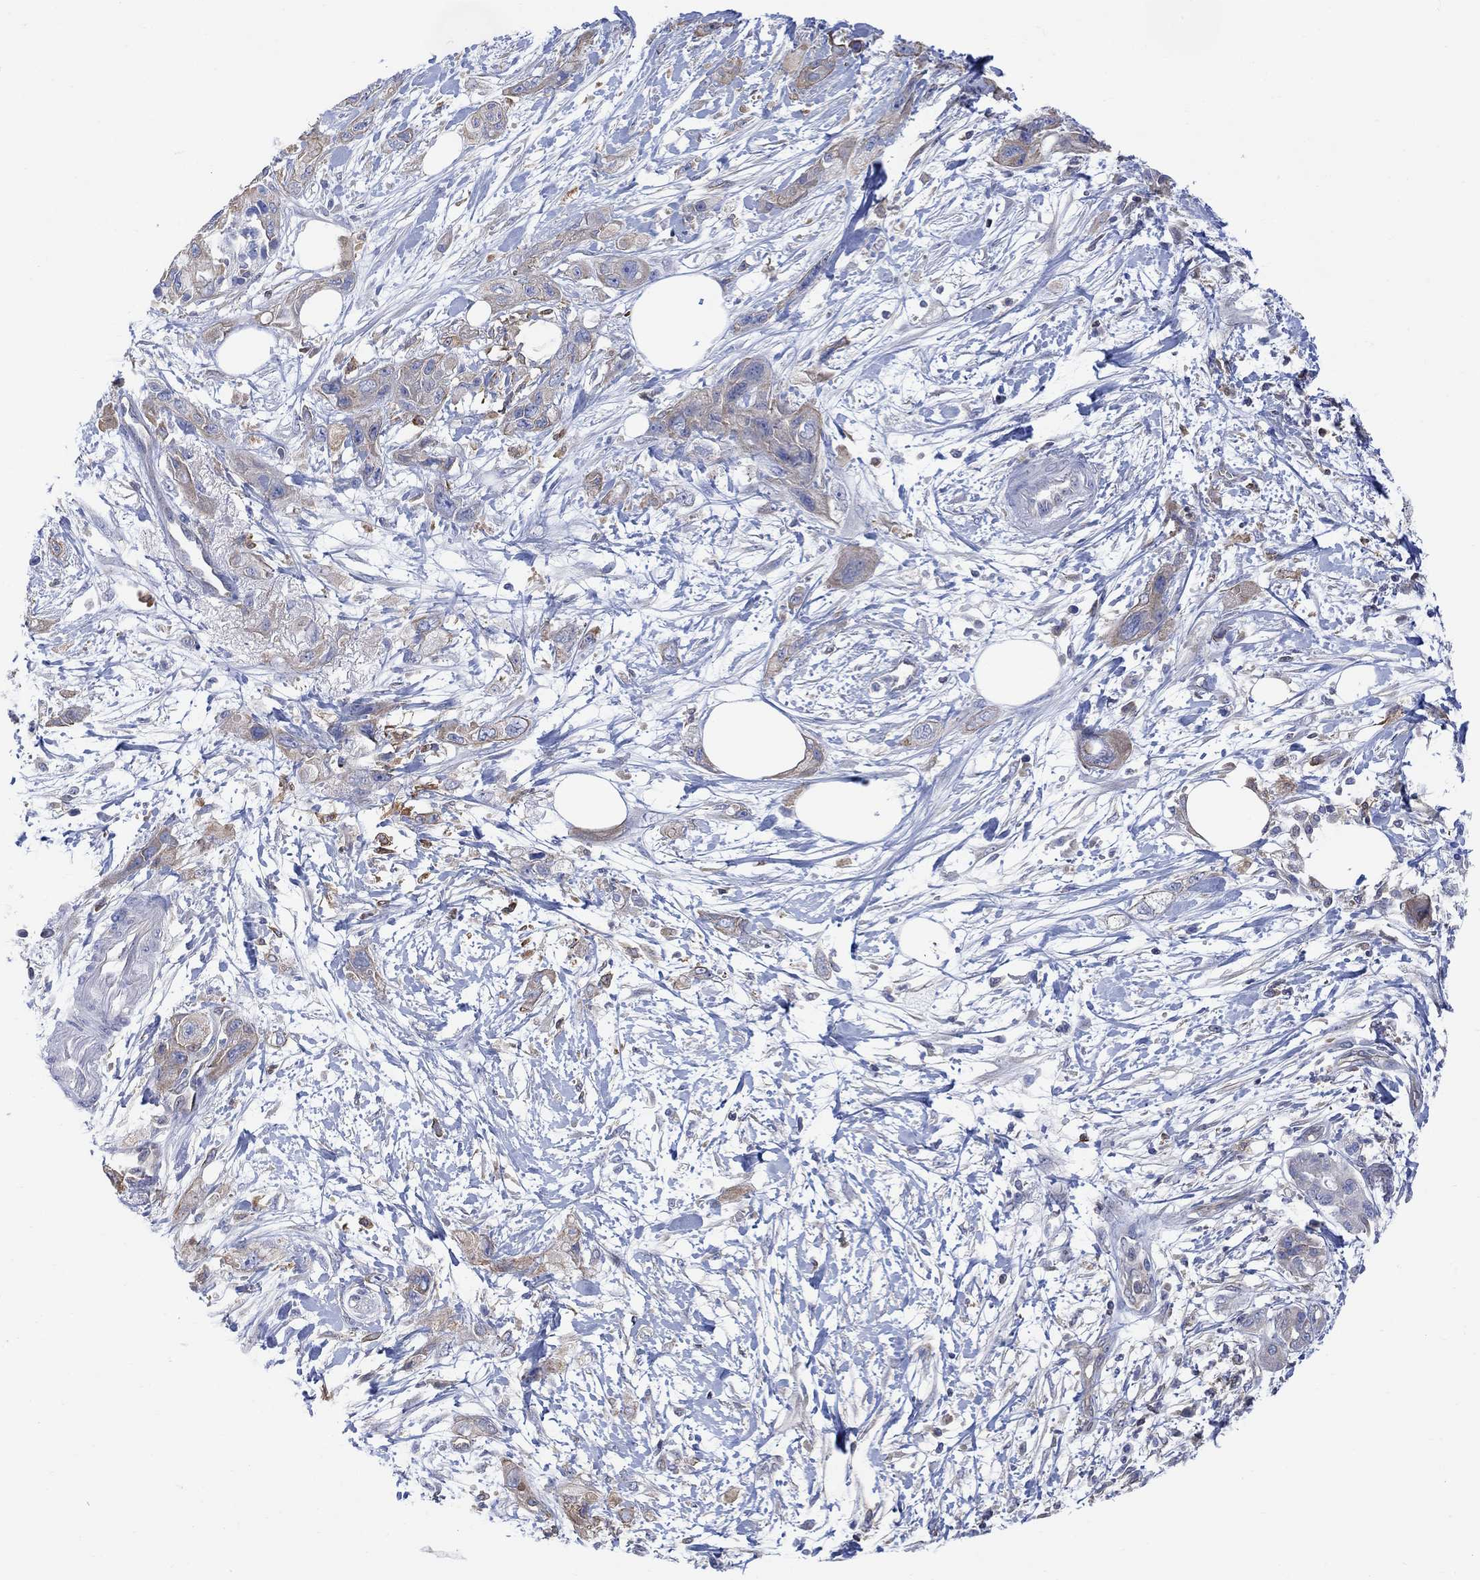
{"staining": {"intensity": "moderate", "quantity": "<25%", "location": "cytoplasmic/membranous"}, "tissue": "pancreatic cancer", "cell_type": "Tumor cells", "image_type": "cancer", "snomed": [{"axis": "morphology", "description": "Adenocarcinoma, NOS"}, {"axis": "topography", "description": "Pancreas"}], "caption": "IHC (DAB (3,3'-diaminobenzidine)) staining of adenocarcinoma (pancreatic) shows moderate cytoplasmic/membranous protein staining in approximately <25% of tumor cells. (Stains: DAB (3,3'-diaminobenzidine) in brown, nuclei in blue, Microscopy: brightfield microscopy at high magnification).", "gene": "GBP5", "patient": {"sex": "male", "age": 72}}